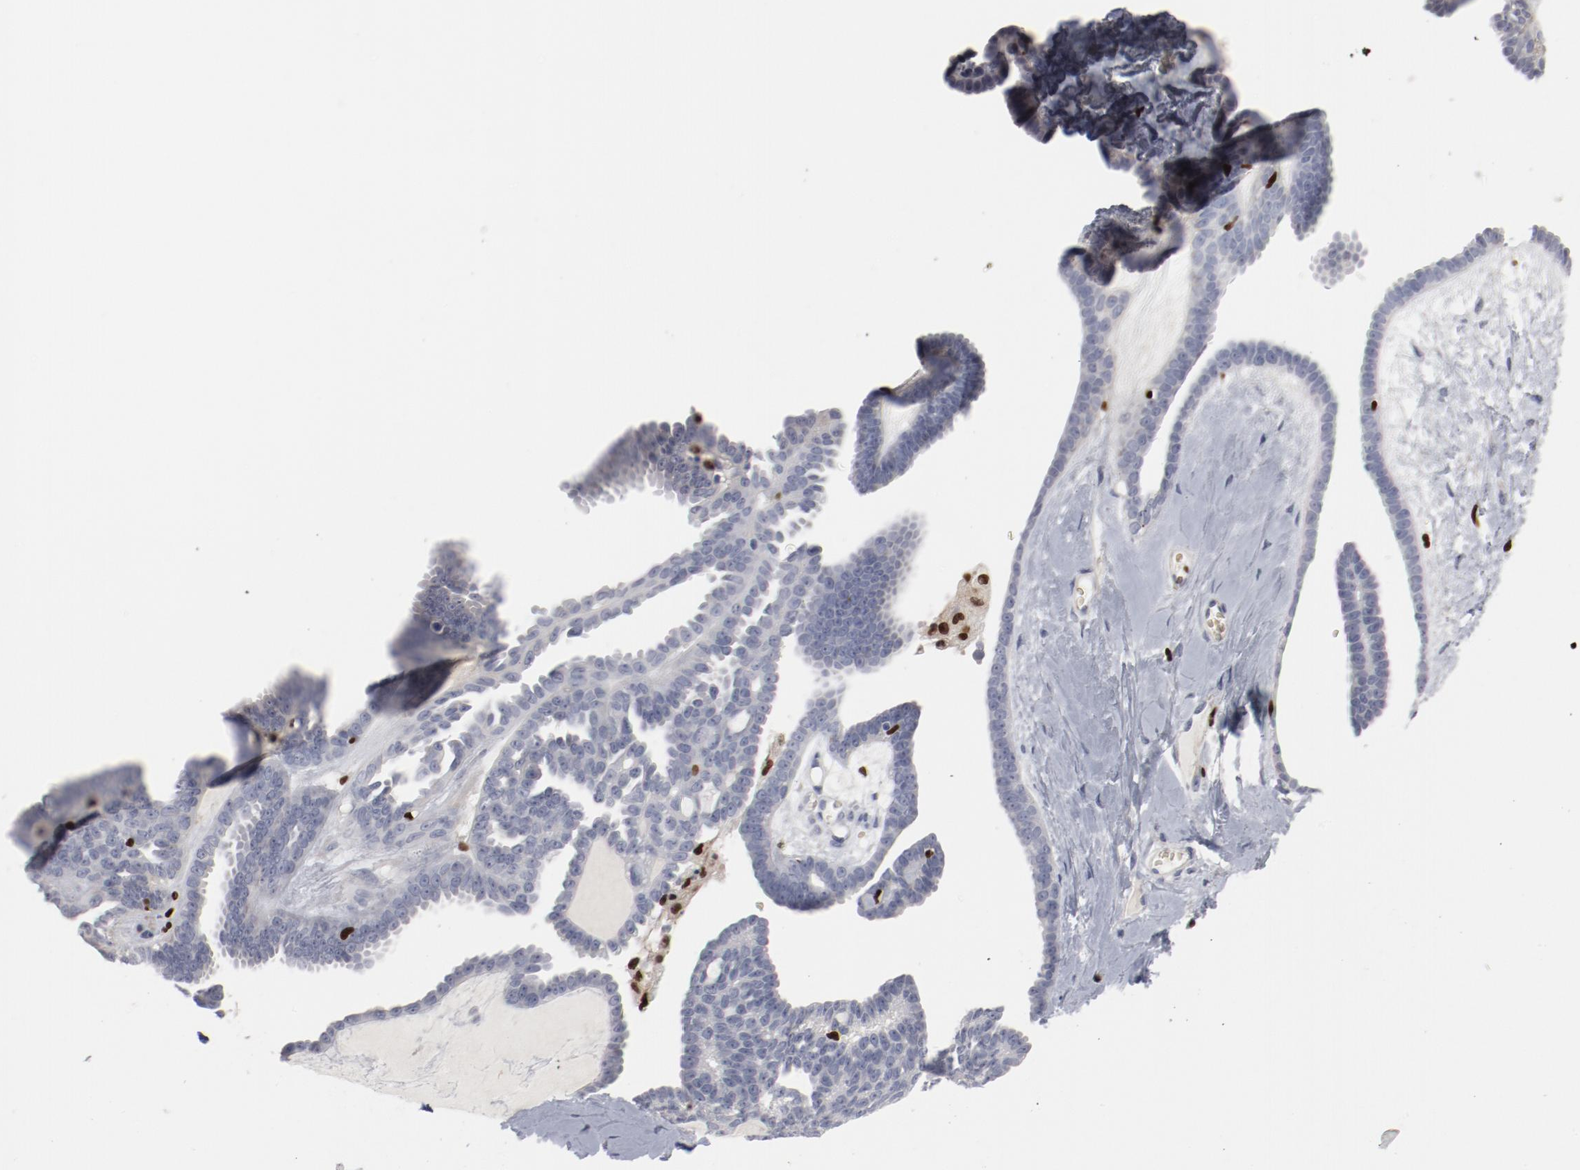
{"staining": {"intensity": "negative", "quantity": "none", "location": "none"}, "tissue": "ovarian cancer", "cell_type": "Tumor cells", "image_type": "cancer", "snomed": [{"axis": "morphology", "description": "Cystadenocarcinoma, serous, NOS"}, {"axis": "topography", "description": "Ovary"}], "caption": "Human ovarian cancer (serous cystadenocarcinoma) stained for a protein using immunohistochemistry (IHC) exhibits no expression in tumor cells.", "gene": "SPI1", "patient": {"sex": "female", "age": 71}}